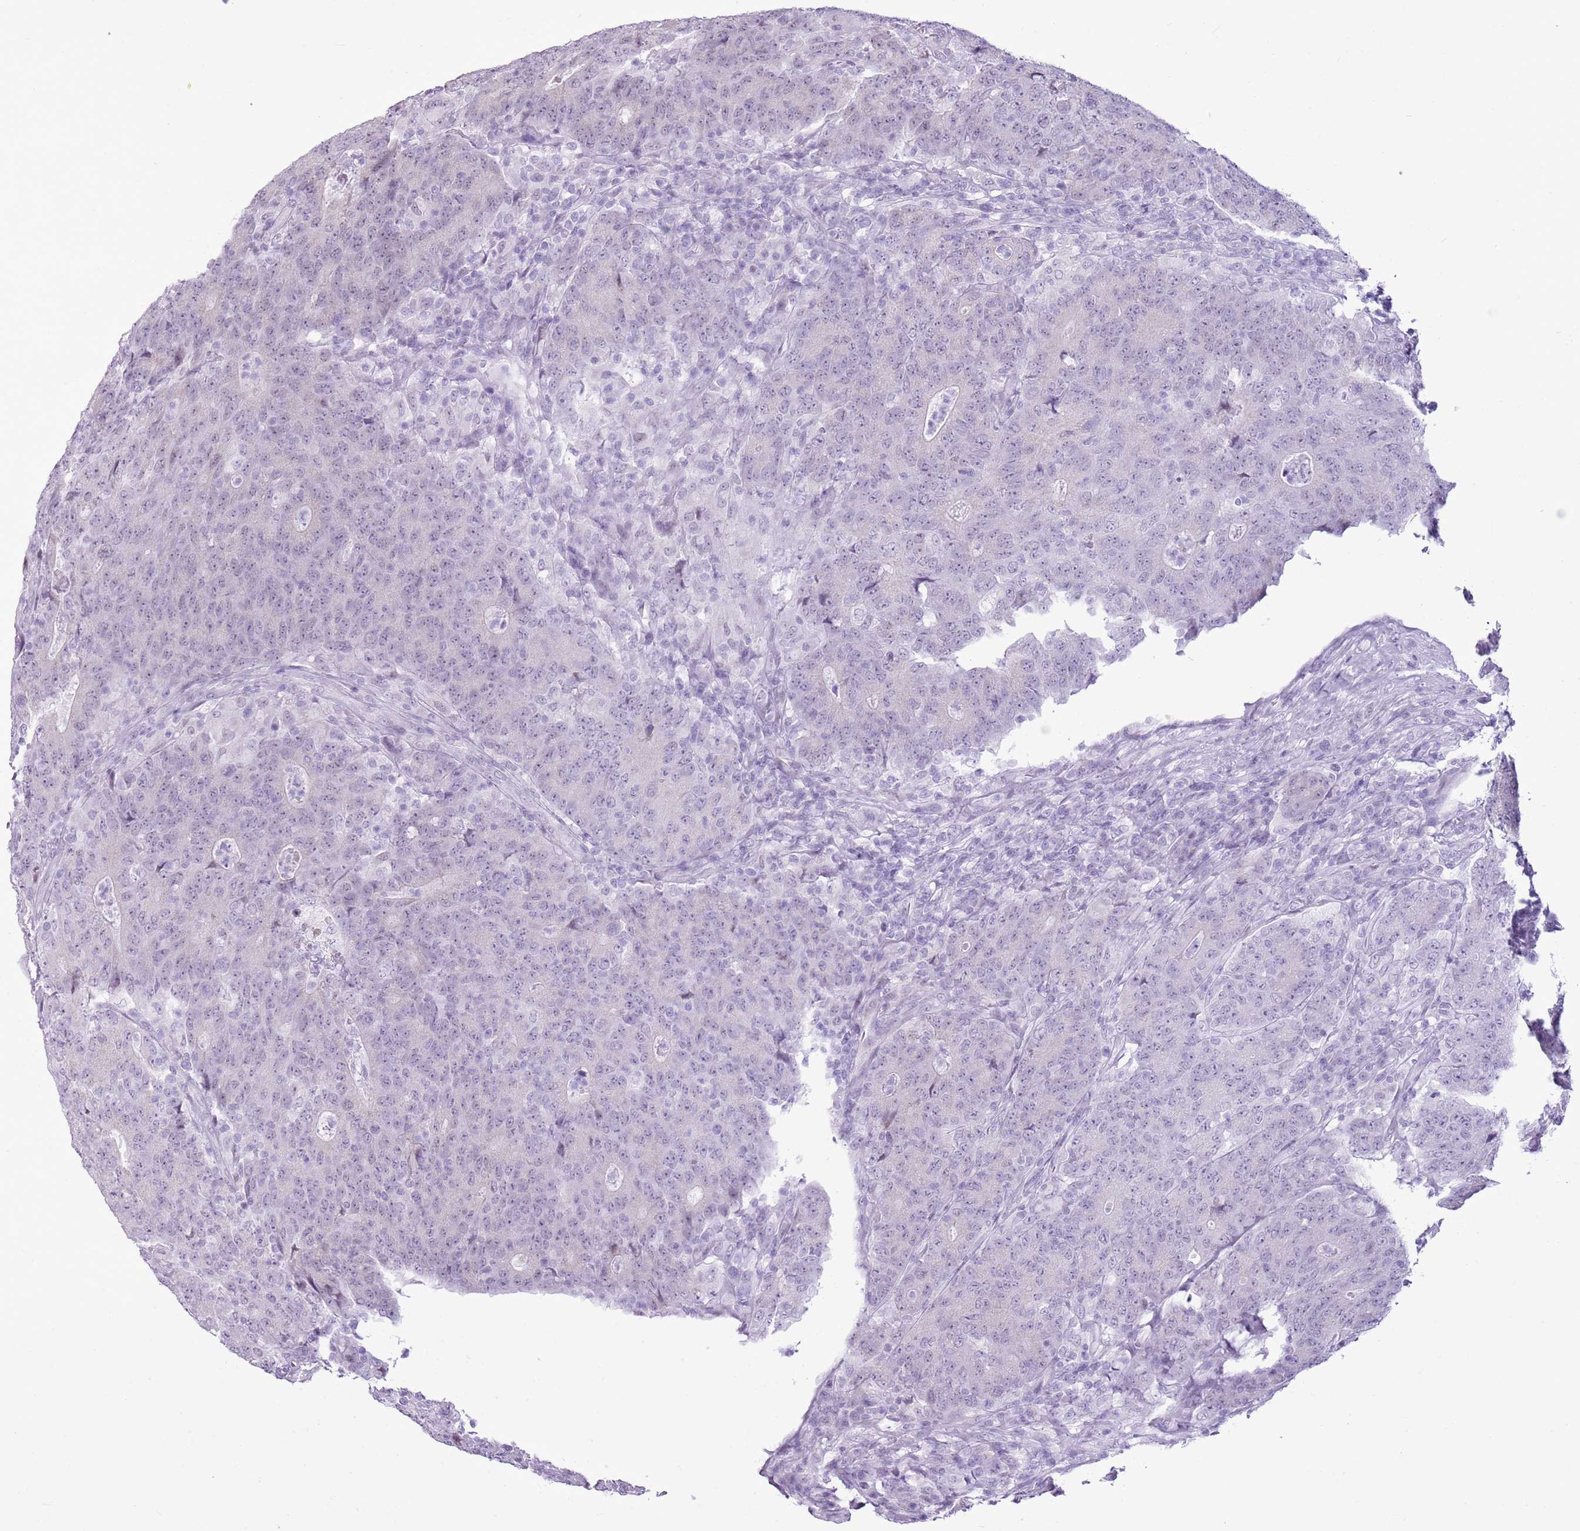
{"staining": {"intensity": "negative", "quantity": "none", "location": "none"}, "tissue": "colorectal cancer", "cell_type": "Tumor cells", "image_type": "cancer", "snomed": [{"axis": "morphology", "description": "Adenocarcinoma, NOS"}, {"axis": "topography", "description": "Colon"}], "caption": "Tumor cells show no significant staining in colorectal cancer.", "gene": "RPL3L", "patient": {"sex": "female", "age": 75}}